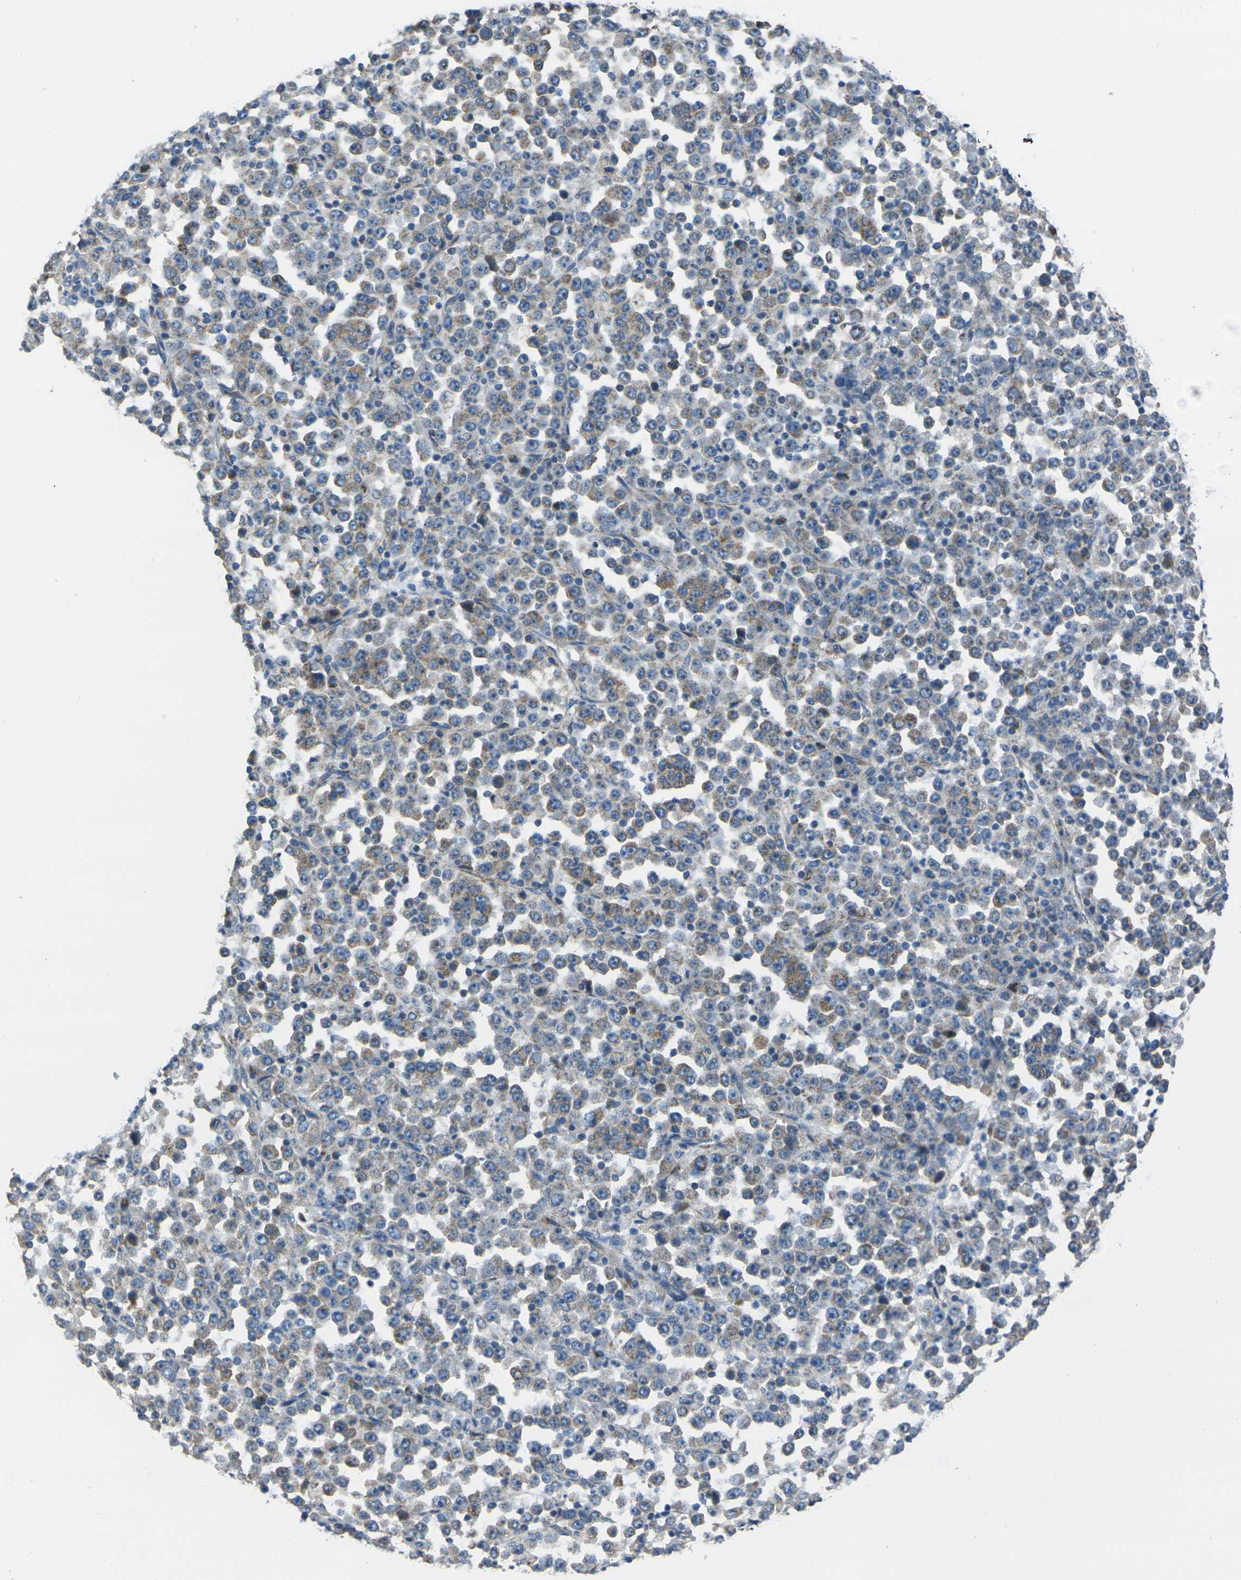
{"staining": {"intensity": "weak", "quantity": ">75%", "location": "cytoplasmic/membranous"}, "tissue": "stomach cancer", "cell_type": "Tumor cells", "image_type": "cancer", "snomed": [{"axis": "morphology", "description": "Normal tissue, NOS"}, {"axis": "morphology", "description": "Adenocarcinoma, NOS"}, {"axis": "topography", "description": "Stomach, upper"}, {"axis": "topography", "description": "Stomach"}], "caption": "Immunohistochemistry image of human stomach cancer (adenocarcinoma) stained for a protein (brown), which displays low levels of weak cytoplasmic/membranous expression in approximately >75% of tumor cells.", "gene": "TMEM120B", "patient": {"sex": "male", "age": 59}}